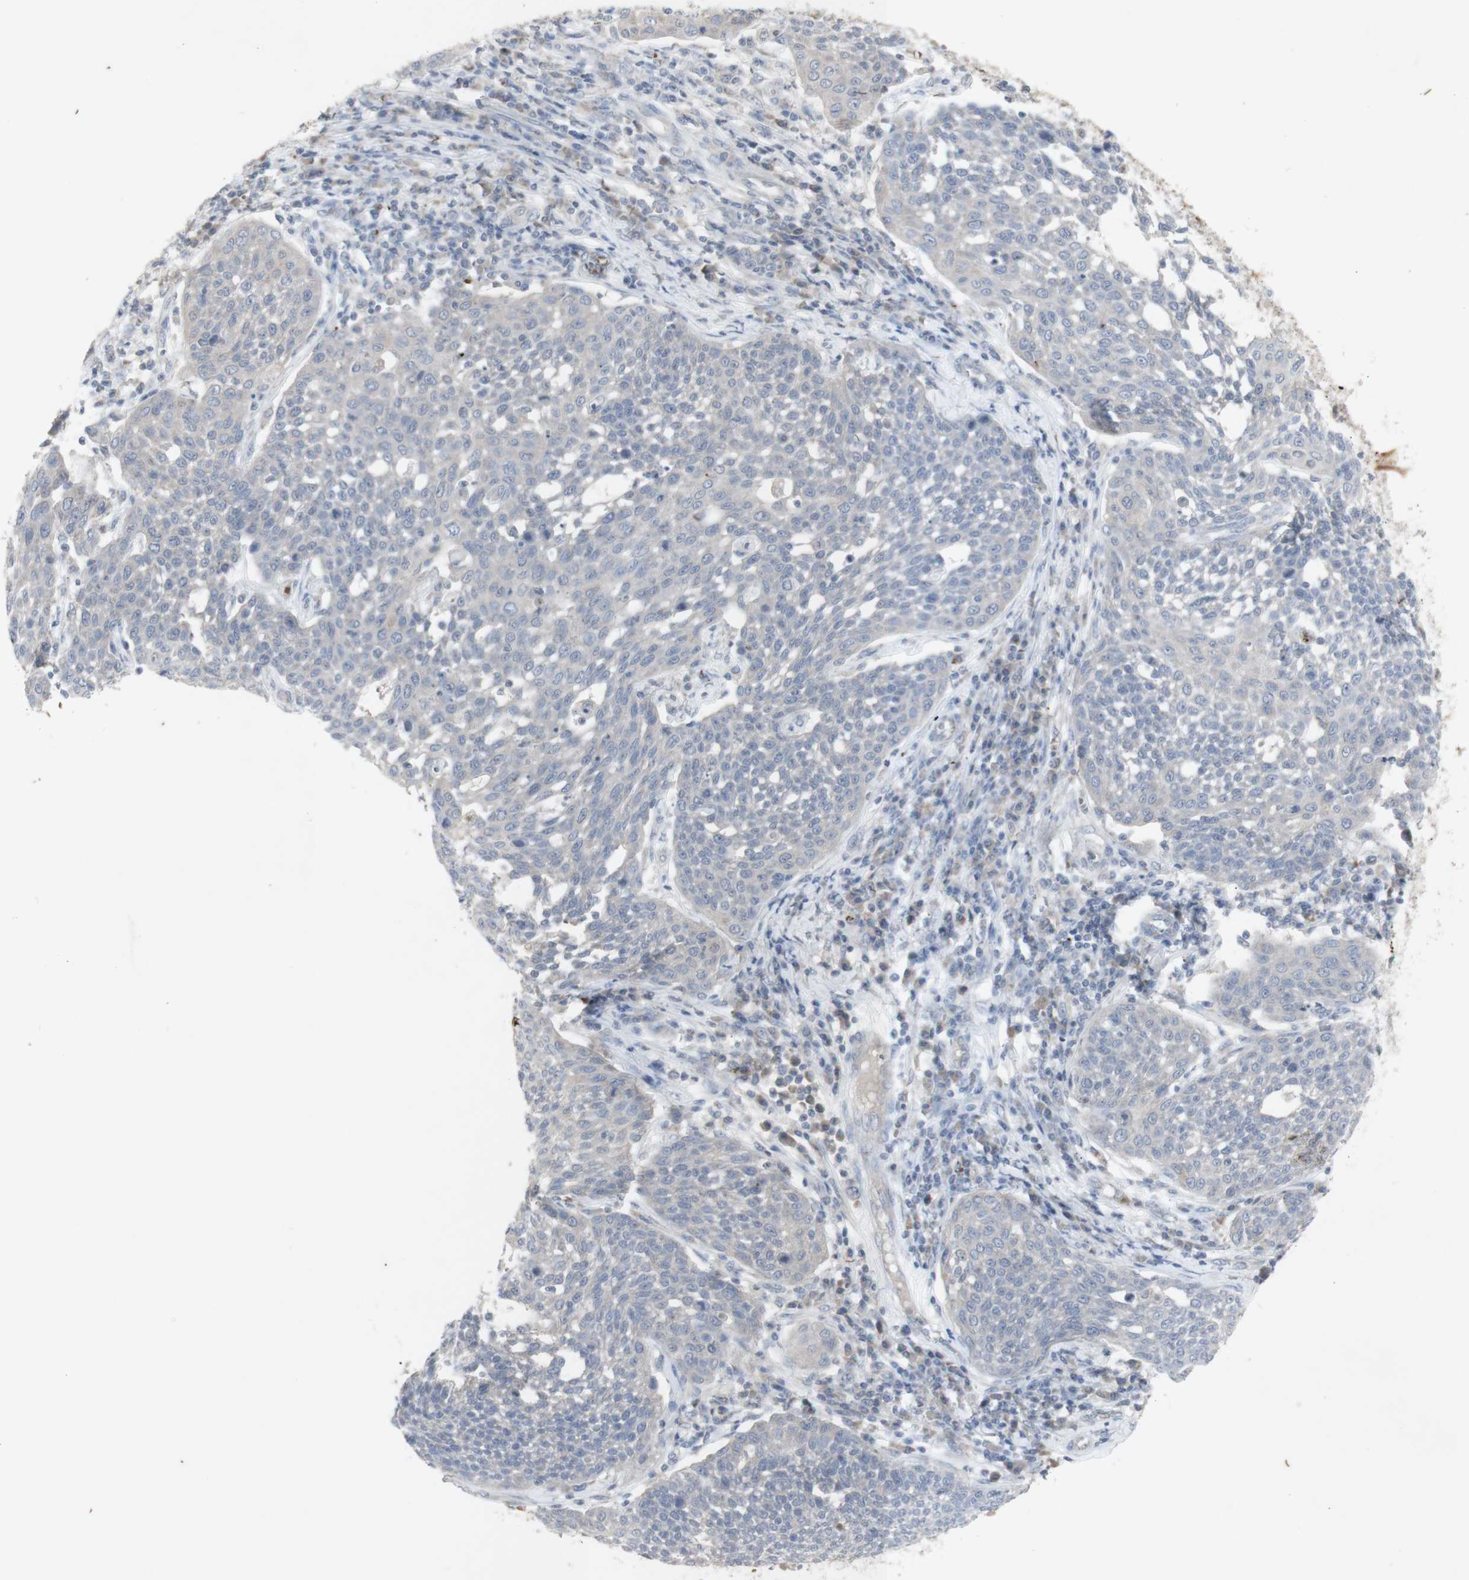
{"staining": {"intensity": "negative", "quantity": "none", "location": "none"}, "tissue": "cervical cancer", "cell_type": "Tumor cells", "image_type": "cancer", "snomed": [{"axis": "morphology", "description": "Squamous cell carcinoma, NOS"}, {"axis": "topography", "description": "Cervix"}], "caption": "High magnification brightfield microscopy of cervical cancer stained with DAB (brown) and counterstained with hematoxylin (blue): tumor cells show no significant staining.", "gene": "INS", "patient": {"sex": "female", "age": 34}}